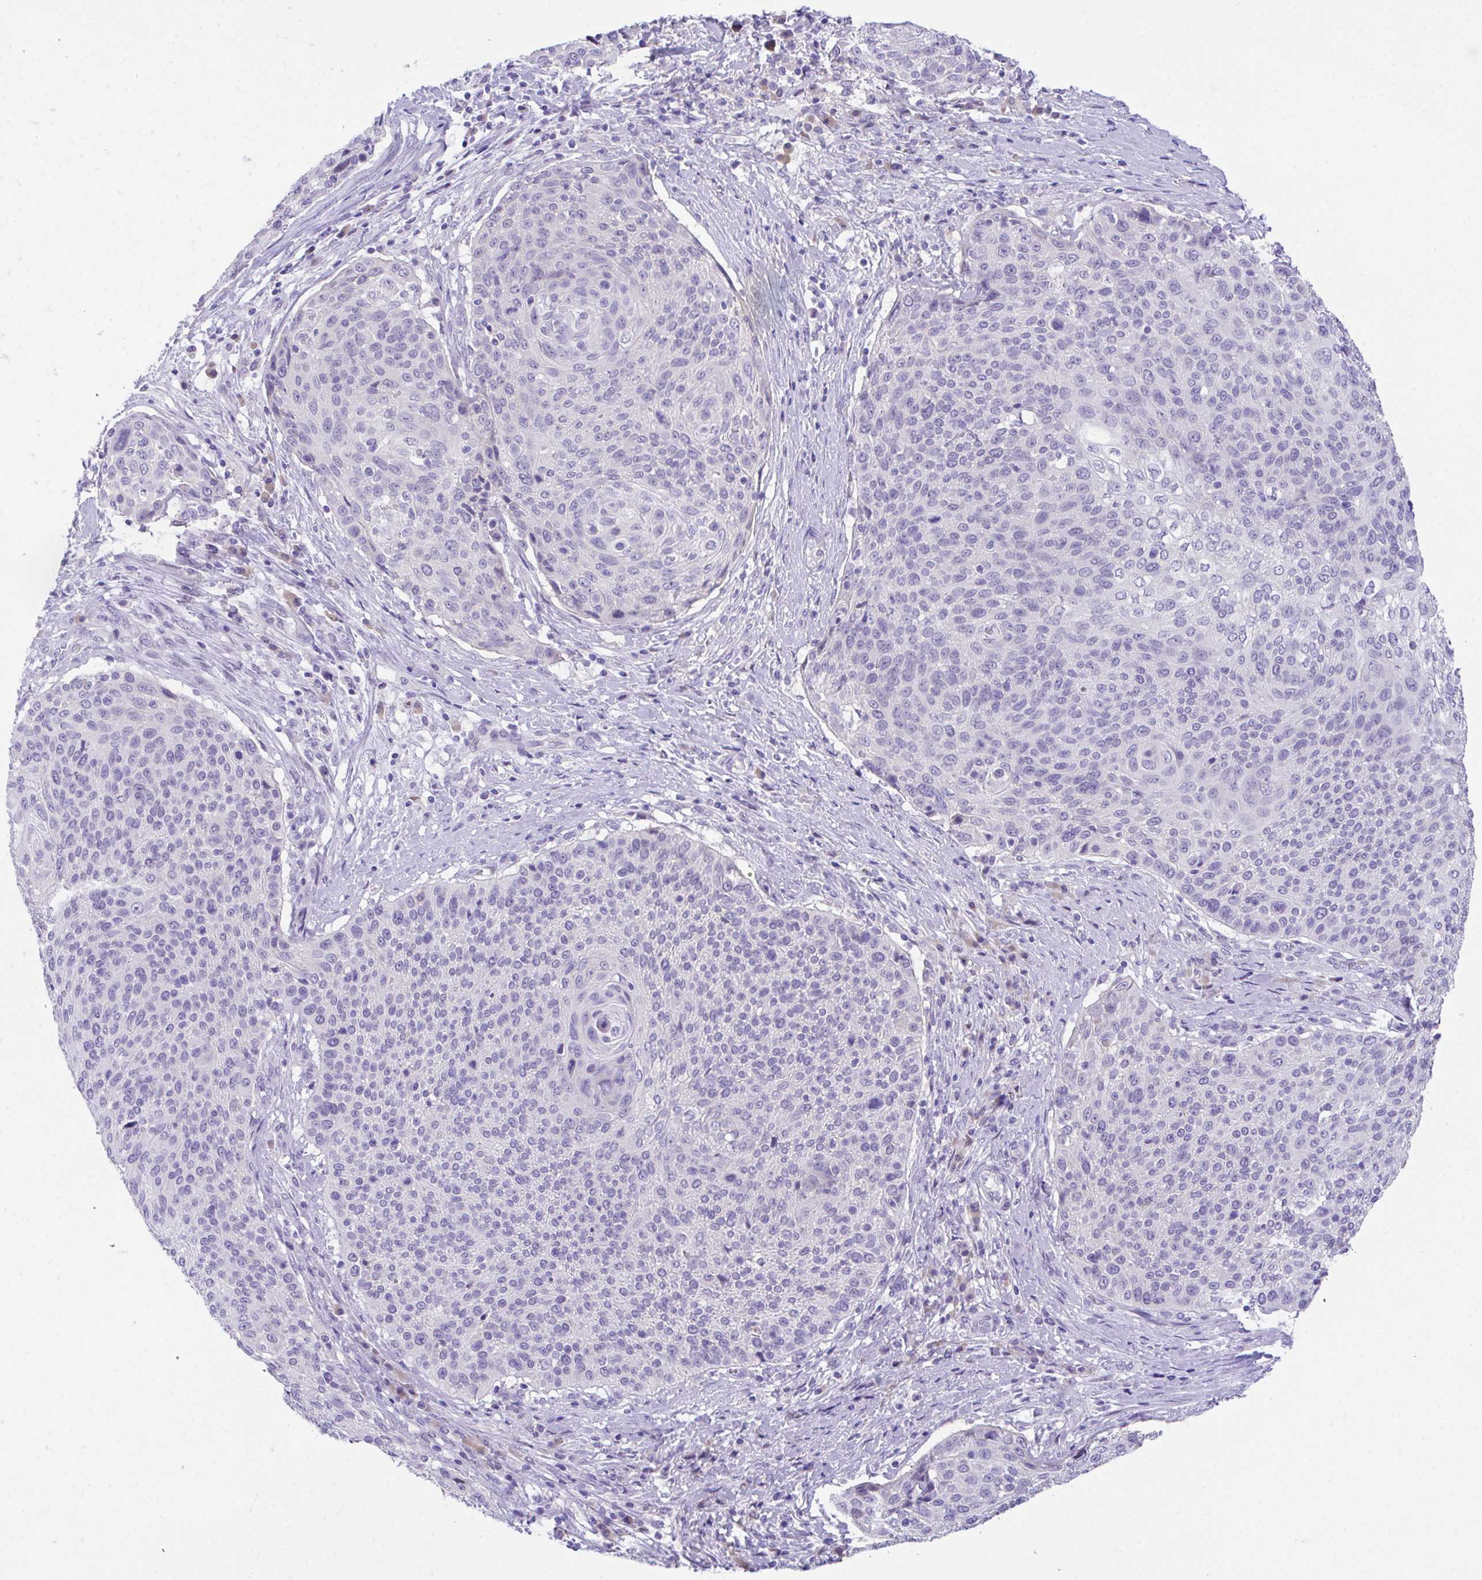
{"staining": {"intensity": "negative", "quantity": "none", "location": "none"}, "tissue": "cervical cancer", "cell_type": "Tumor cells", "image_type": "cancer", "snomed": [{"axis": "morphology", "description": "Squamous cell carcinoma, NOS"}, {"axis": "topography", "description": "Cervix"}], "caption": "A high-resolution photomicrograph shows immunohistochemistry (IHC) staining of cervical squamous cell carcinoma, which shows no significant positivity in tumor cells.", "gene": "HOXB4", "patient": {"sex": "female", "age": 31}}